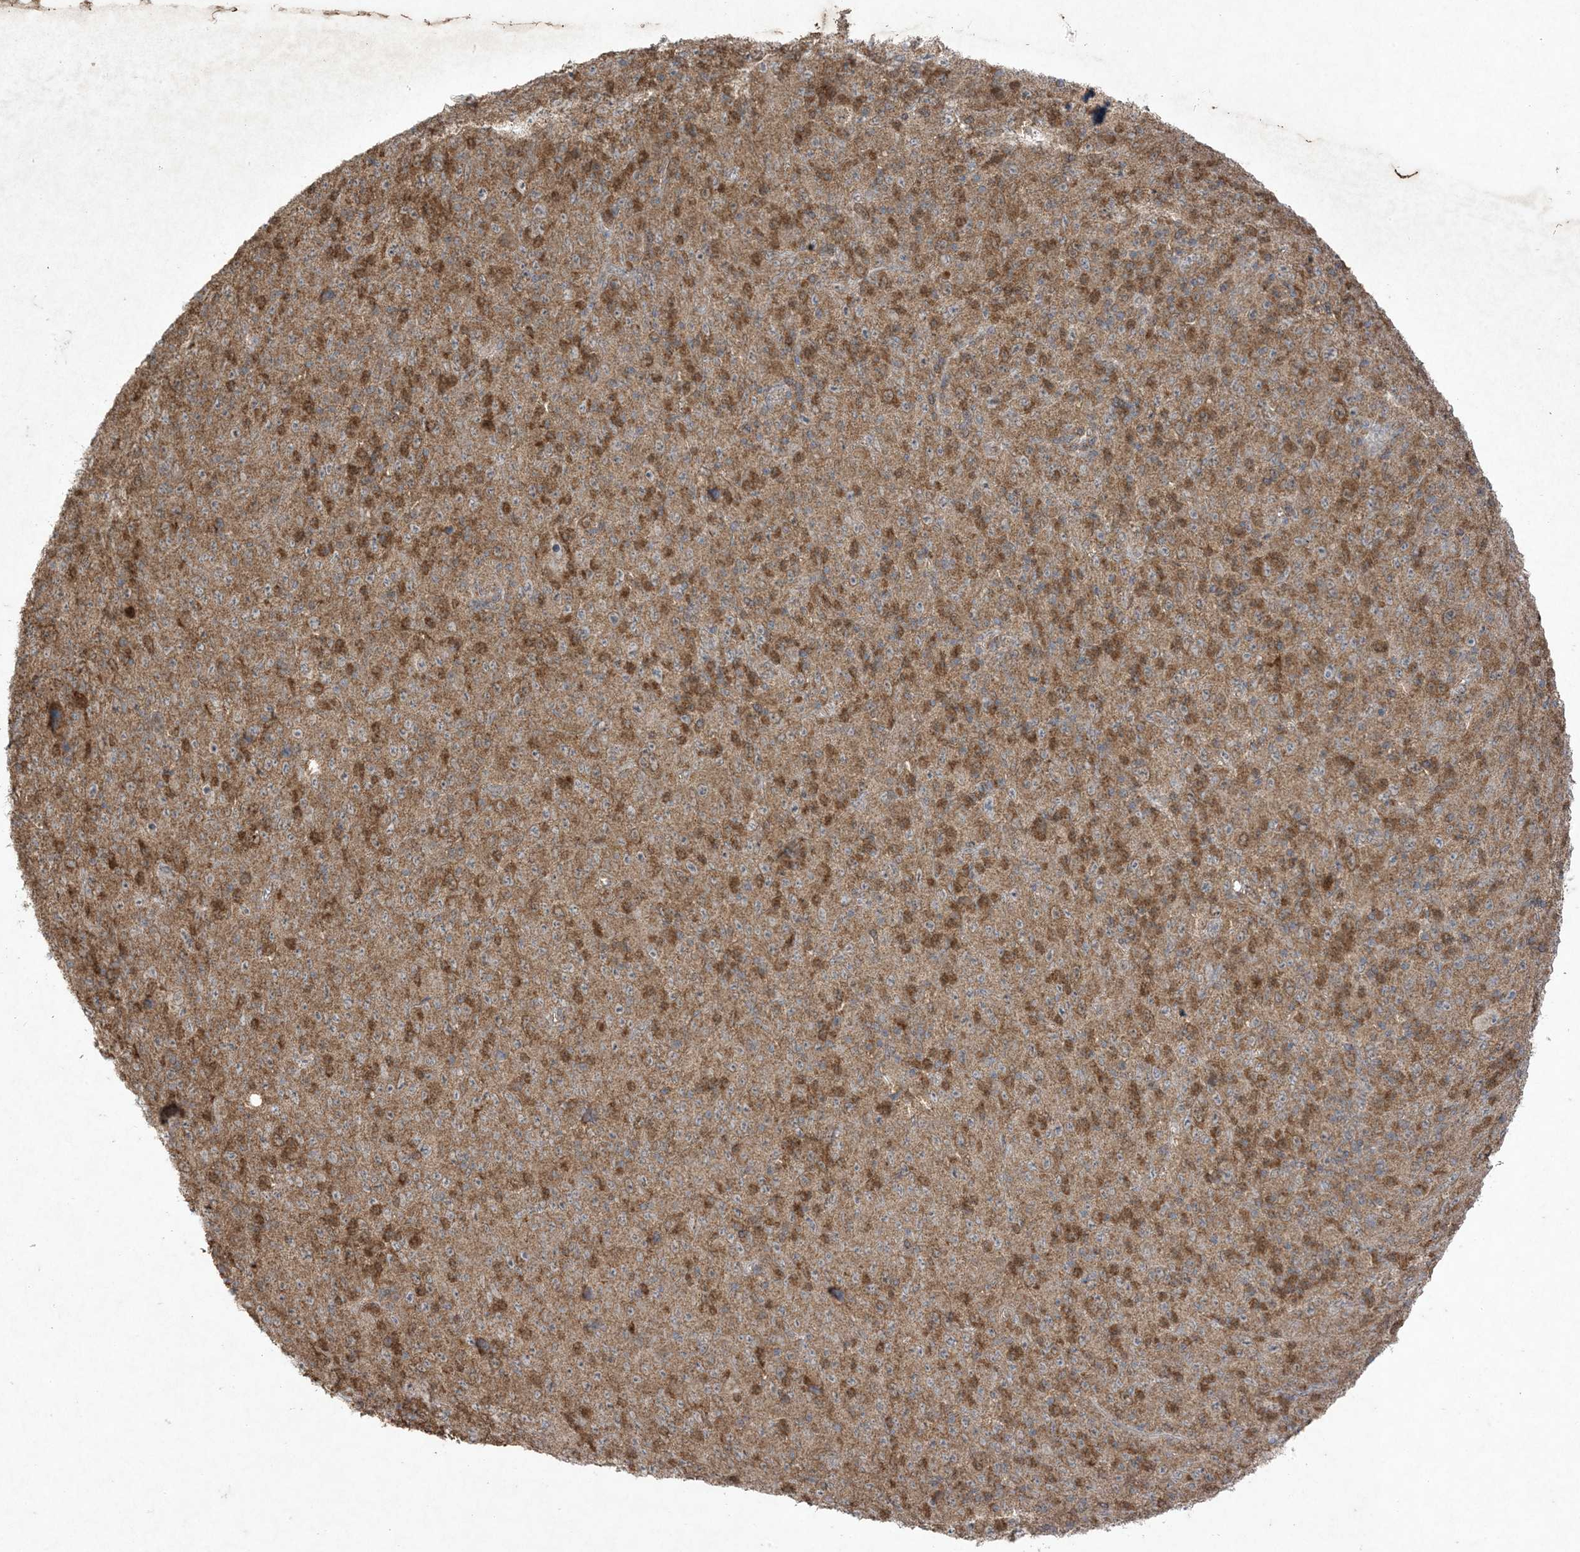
{"staining": {"intensity": "moderate", "quantity": ">75%", "location": "cytoplasmic/membranous"}, "tissue": "melanoma", "cell_type": "Tumor cells", "image_type": "cancer", "snomed": [{"axis": "morphology", "description": "Malignant melanoma, Metastatic site"}, {"axis": "topography", "description": "Skin"}], "caption": "Protein expression analysis of melanoma demonstrates moderate cytoplasmic/membranous expression in approximately >75% of tumor cells. Using DAB (3,3'-diaminobenzidine) (brown) and hematoxylin (blue) stains, captured at high magnification using brightfield microscopy.", "gene": "UBE2C", "patient": {"sex": "female", "age": 56}}